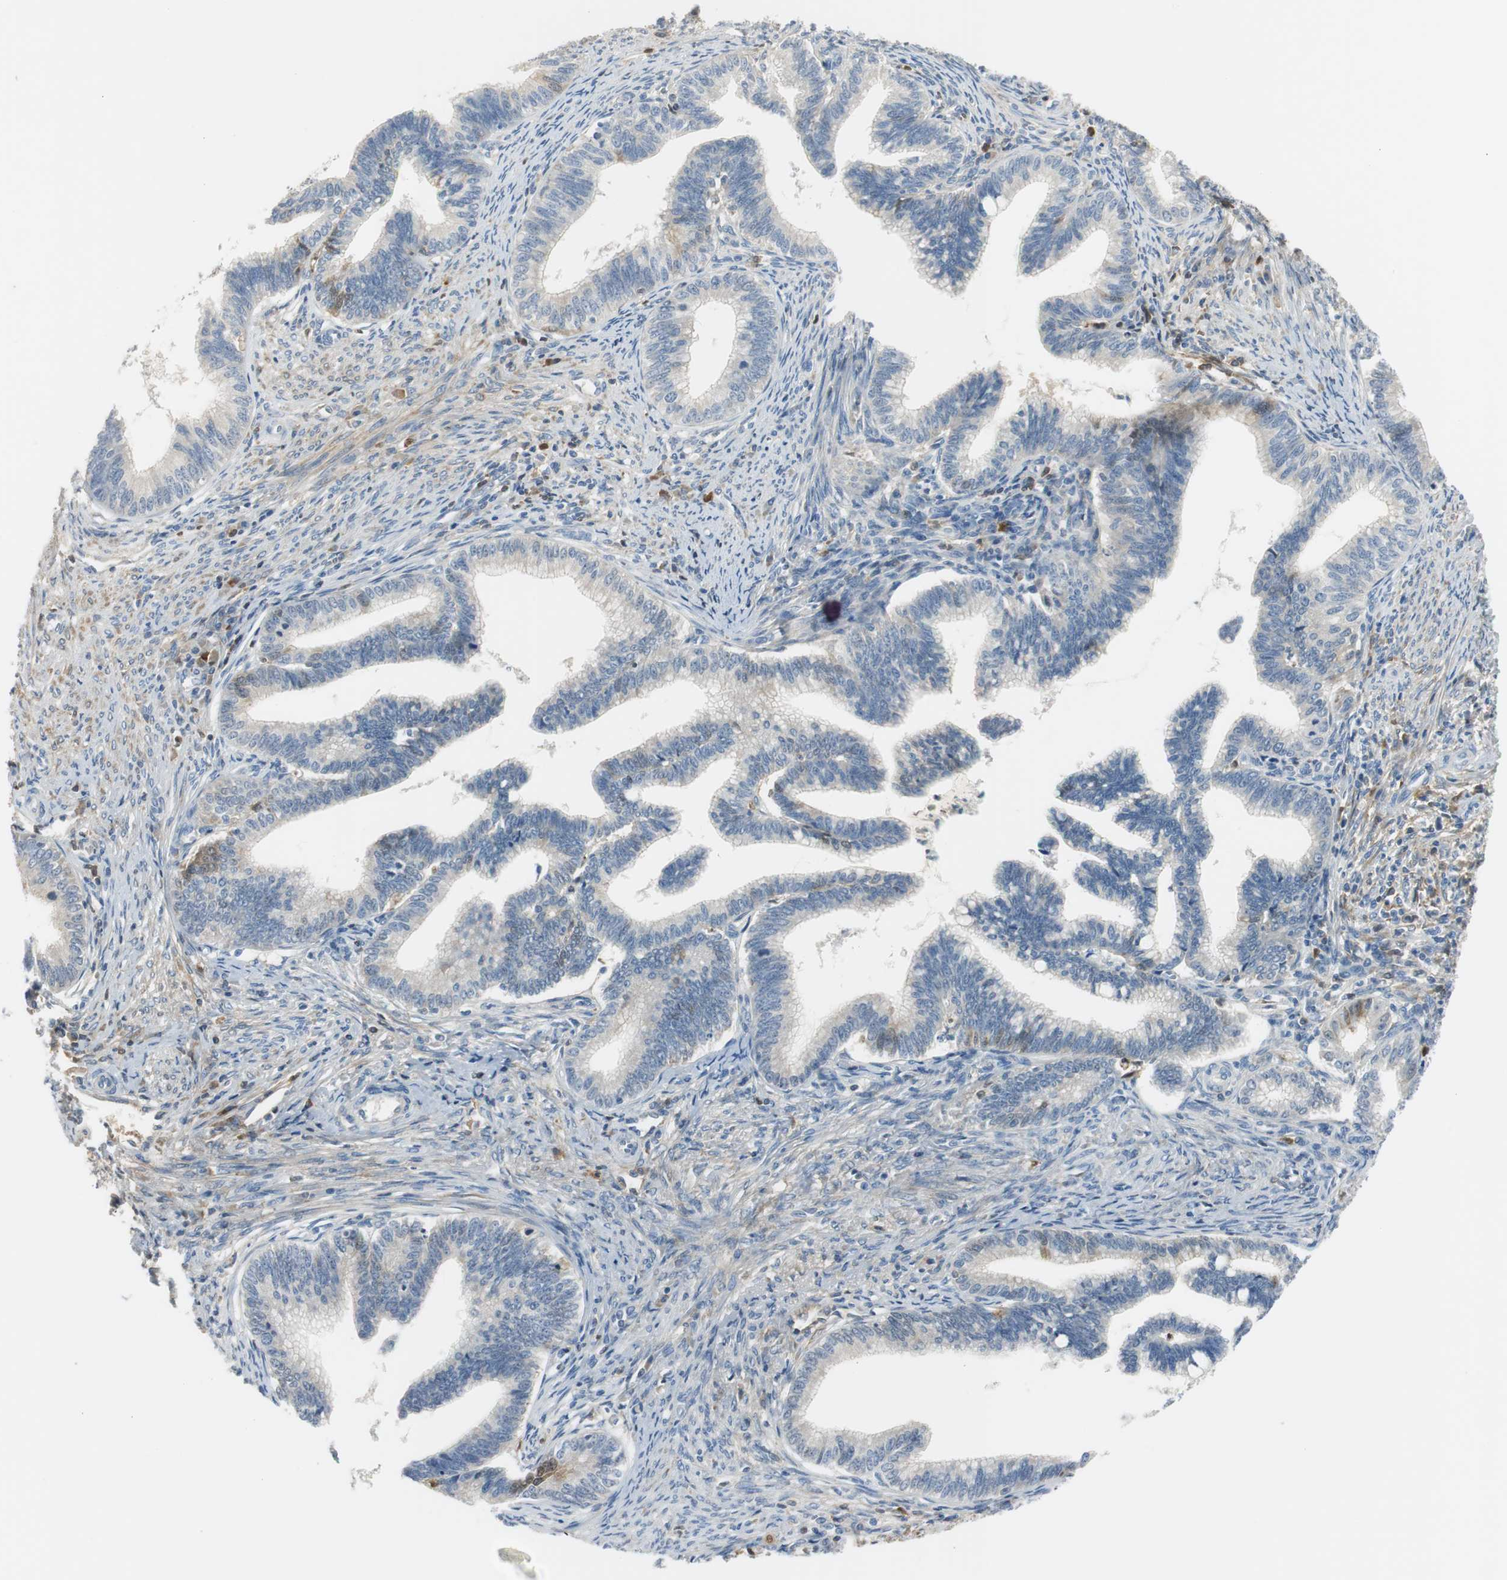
{"staining": {"intensity": "weak", "quantity": "25%-75%", "location": "cytoplasmic/membranous"}, "tissue": "cervical cancer", "cell_type": "Tumor cells", "image_type": "cancer", "snomed": [{"axis": "morphology", "description": "Adenocarcinoma, NOS"}, {"axis": "topography", "description": "Cervix"}], "caption": "Human cervical cancer (adenocarcinoma) stained with a protein marker demonstrates weak staining in tumor cells.", "gene": "SERPINF1", "patient": {"sex": "female", "age": 36}}